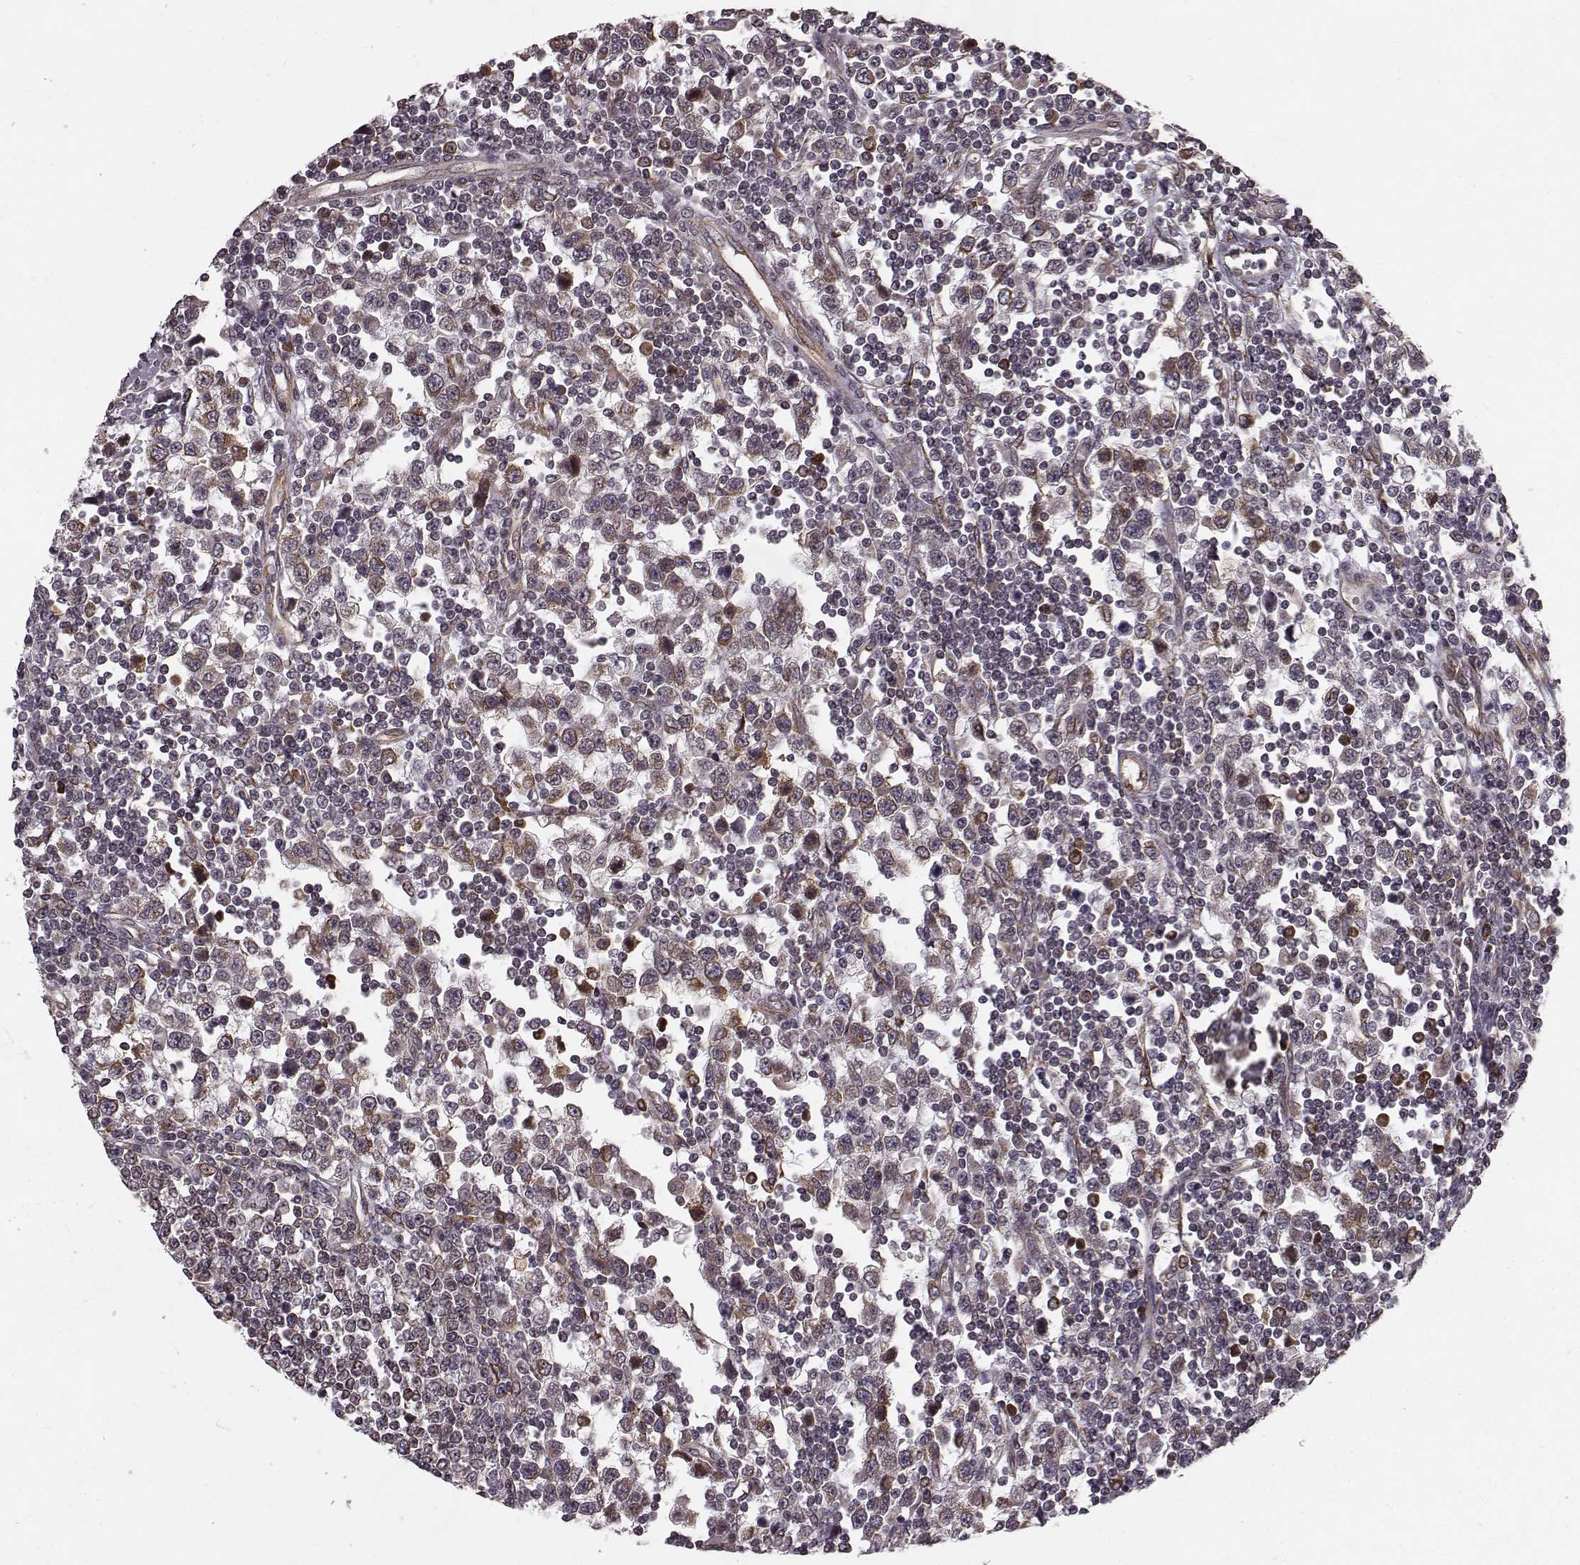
{"staining": {"intensity": "negative", "quantity": "none", "location": "none"}, "tissue": "testis cancer", "cell_type": "Tumor cells", "image_type": "cancer", "snomed": [{"axis": "morphology", "description": "Seminoma, NOS"}, {"axis": "topography", "description": "Testis"}], "caption": "Human testis cancer stained for a protein using immunohistochemistry displays no staining in tumor cells.", "gene": "TMEM14A", "patient": {"sex": "male", "age": 34}}